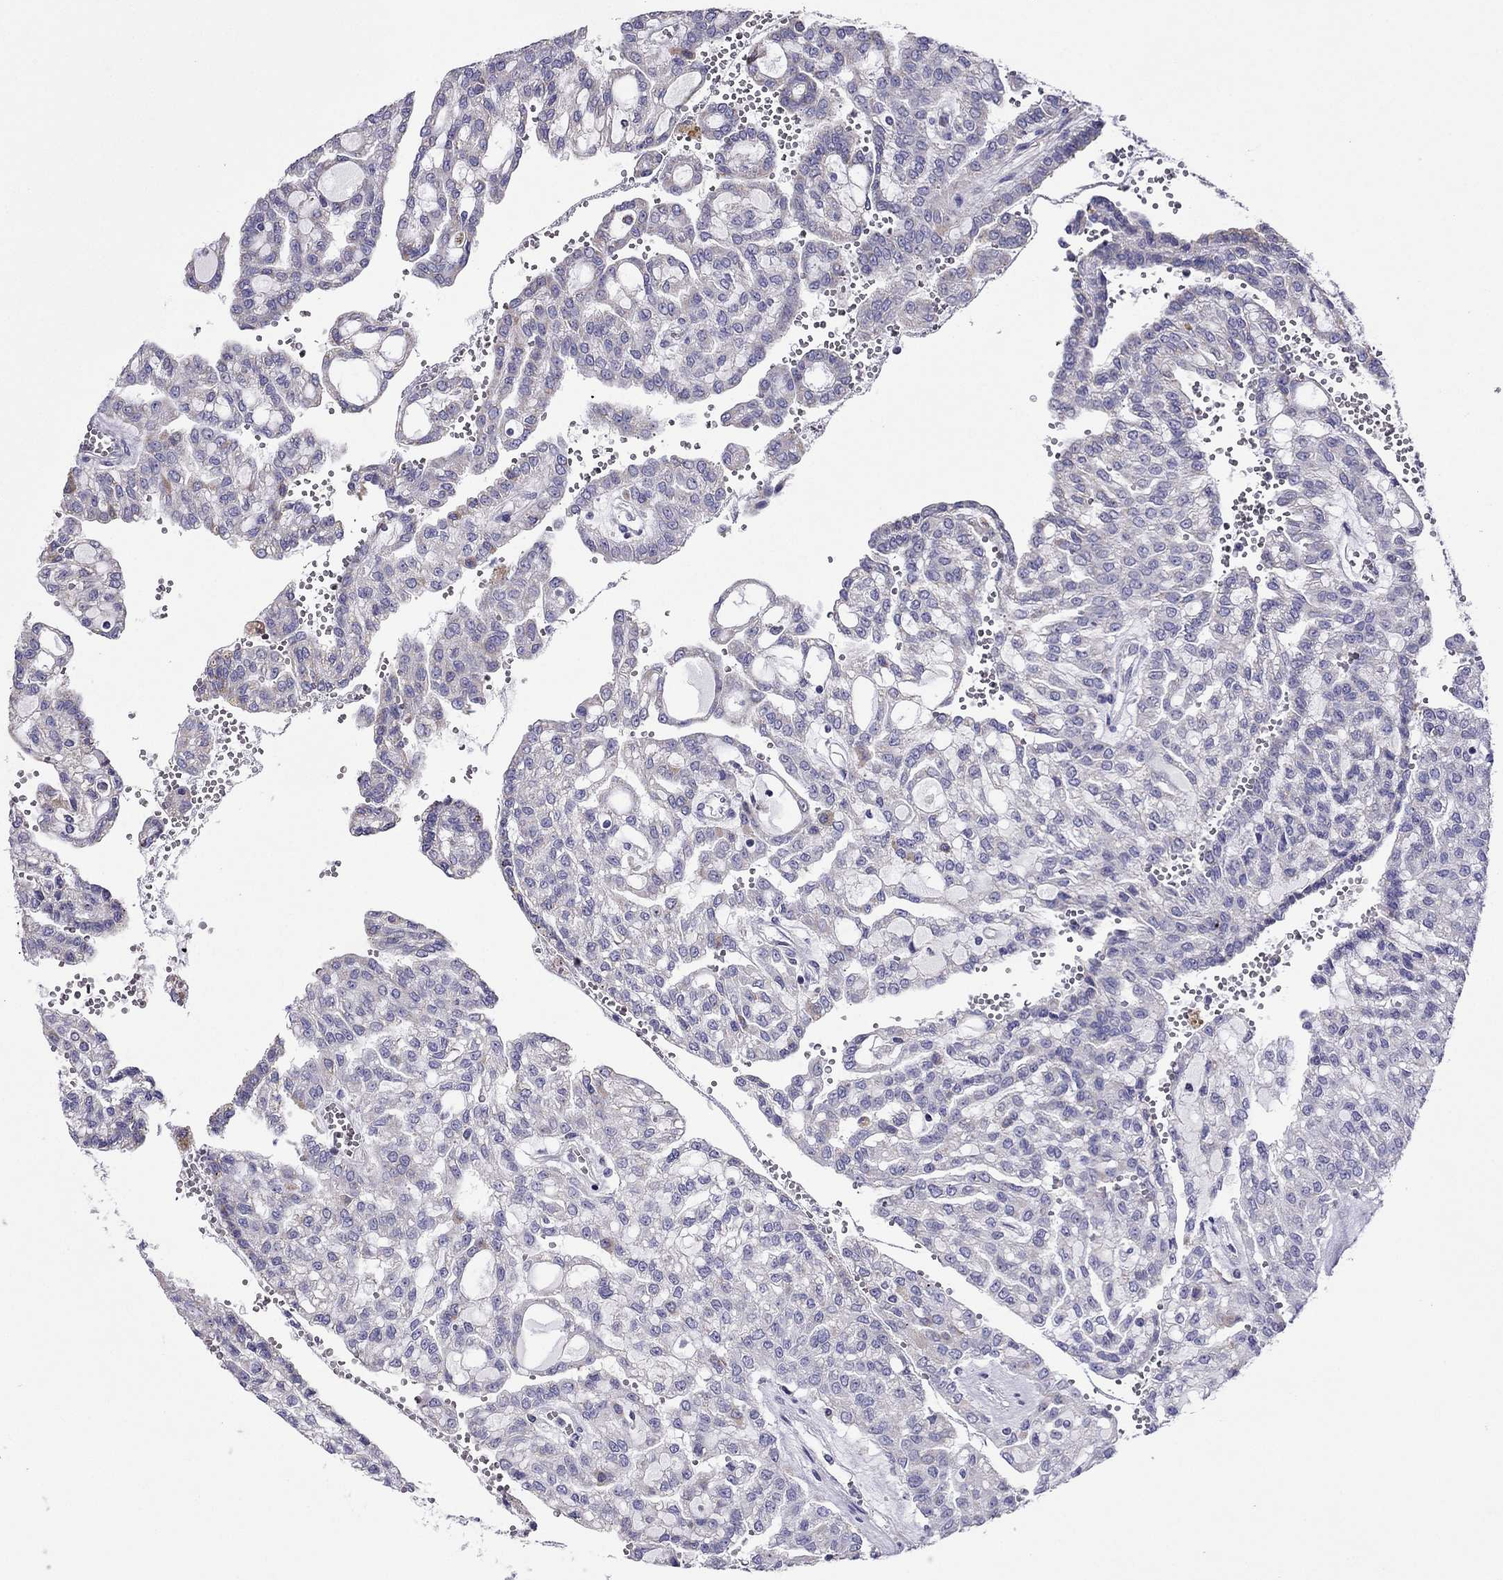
{"staining": {"intensity": "weak", "quantity": "<25%", "location": "cytoplasmic/membranous"}, "tissue": "renal cancer", "cell_type": "Tumor cells", "image_type": "cancer", "snomed": [{"axis": "morphology", "description": "Adenocarcinoma, NOS"}, {"axis": "topography", "description": "Kidney"}], "caption": "Renal cancer was stained to show a protein in brown. There is no significant expression in tumor cells.", "gene": "DSC1", "patient": {"sex": "male", "age": 63}}